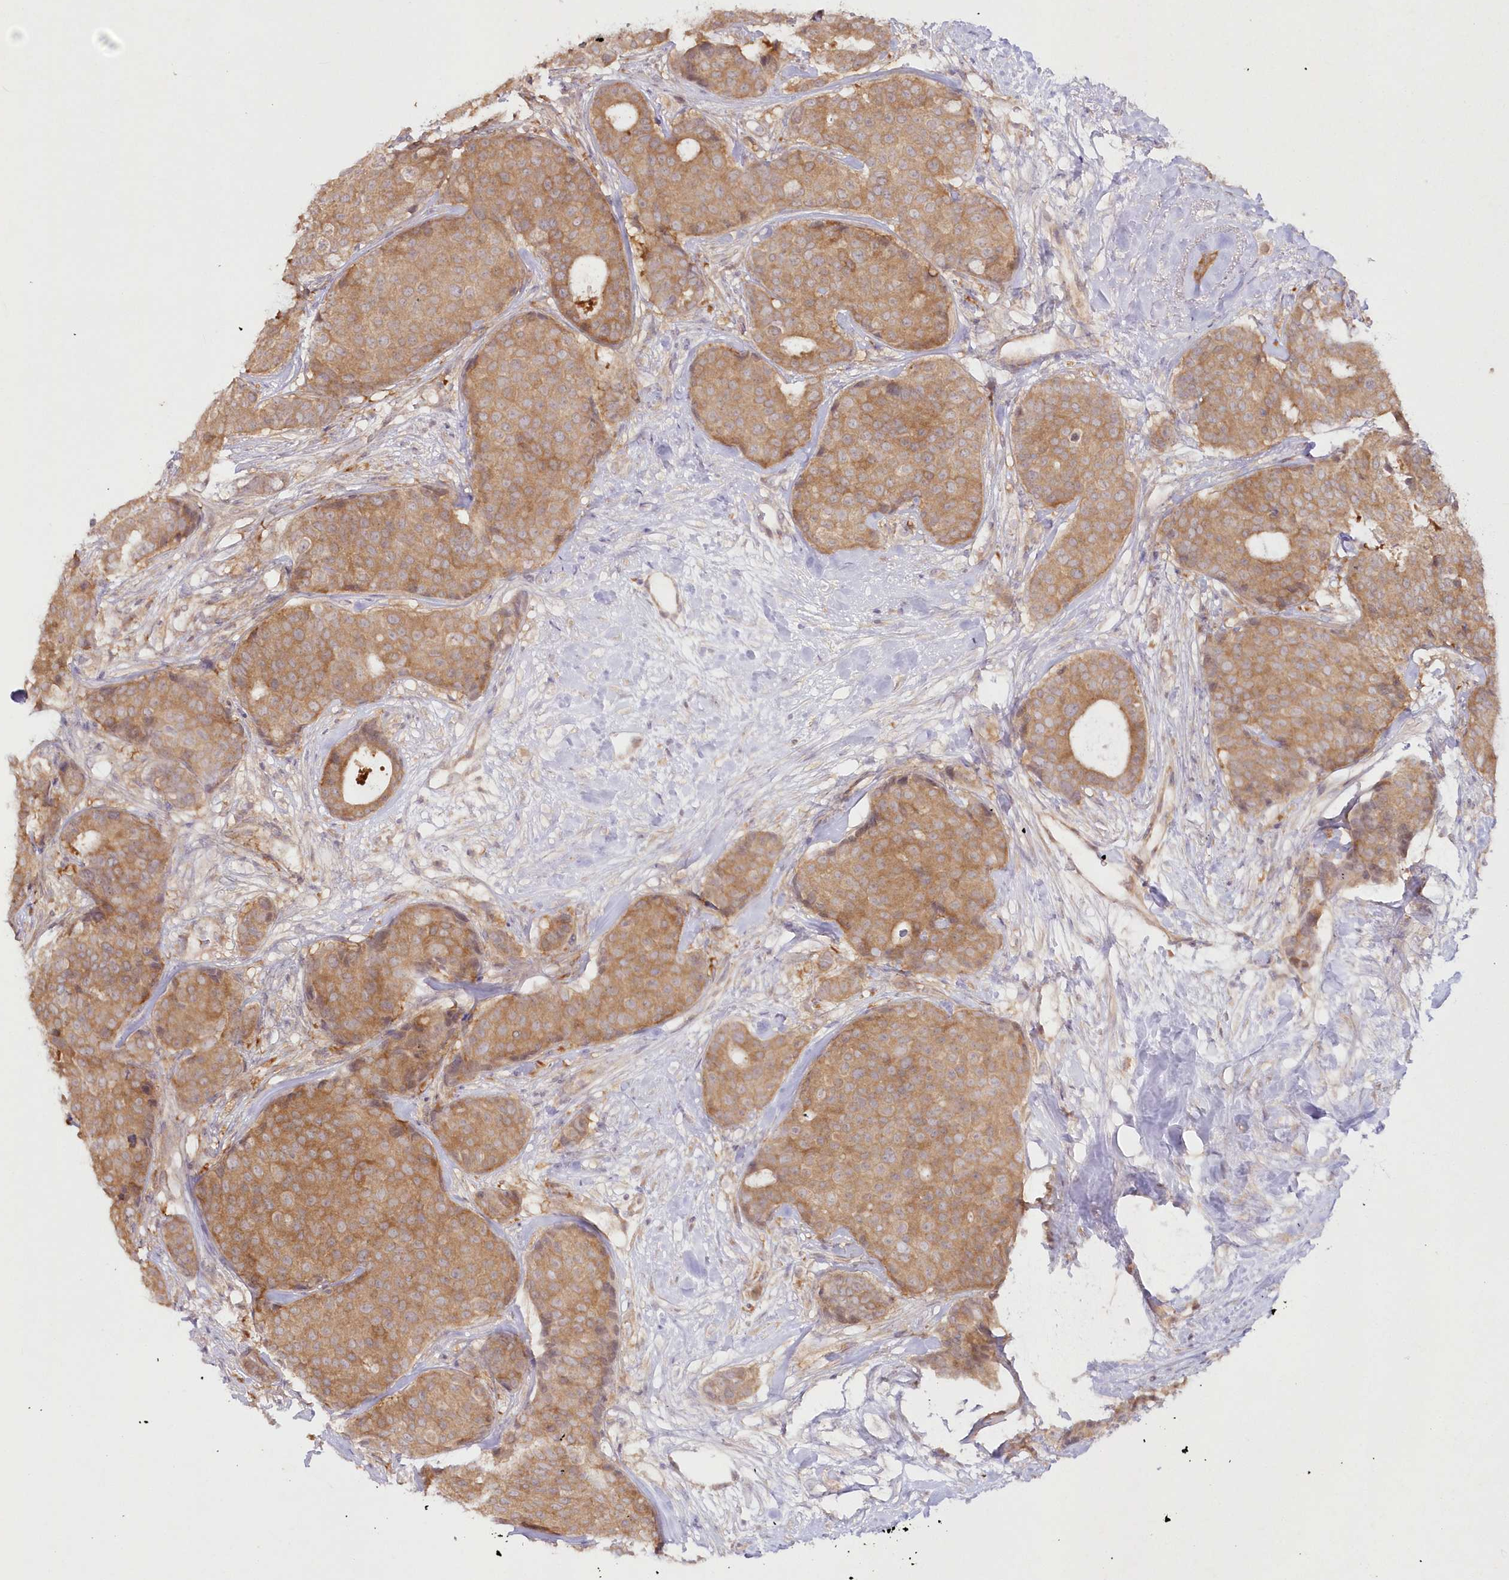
{"staining": {"intensity": "moderate", "quantity": ">75%", "location": "cytoplasmic/membranous"}, "tissue": "breast cancer", "cell_type": "Tumor cells", "image_type": "cancer", "snomed": [{"axis": "morphology", "description": "Duct carcinoma"}, {"axis": "topography", "description": "Breast"}], "caption": "Moderate cytoplasmic/membranous positivity is present in approximately >75% of tumor cells in breast cancer. The staining is performed using DAB brown chromogen to label protein expression. The nuclei are counter-stained blue using hematoxylin.", "gene": "IPMK", "patient": {"sex": "female", "age": 75}}